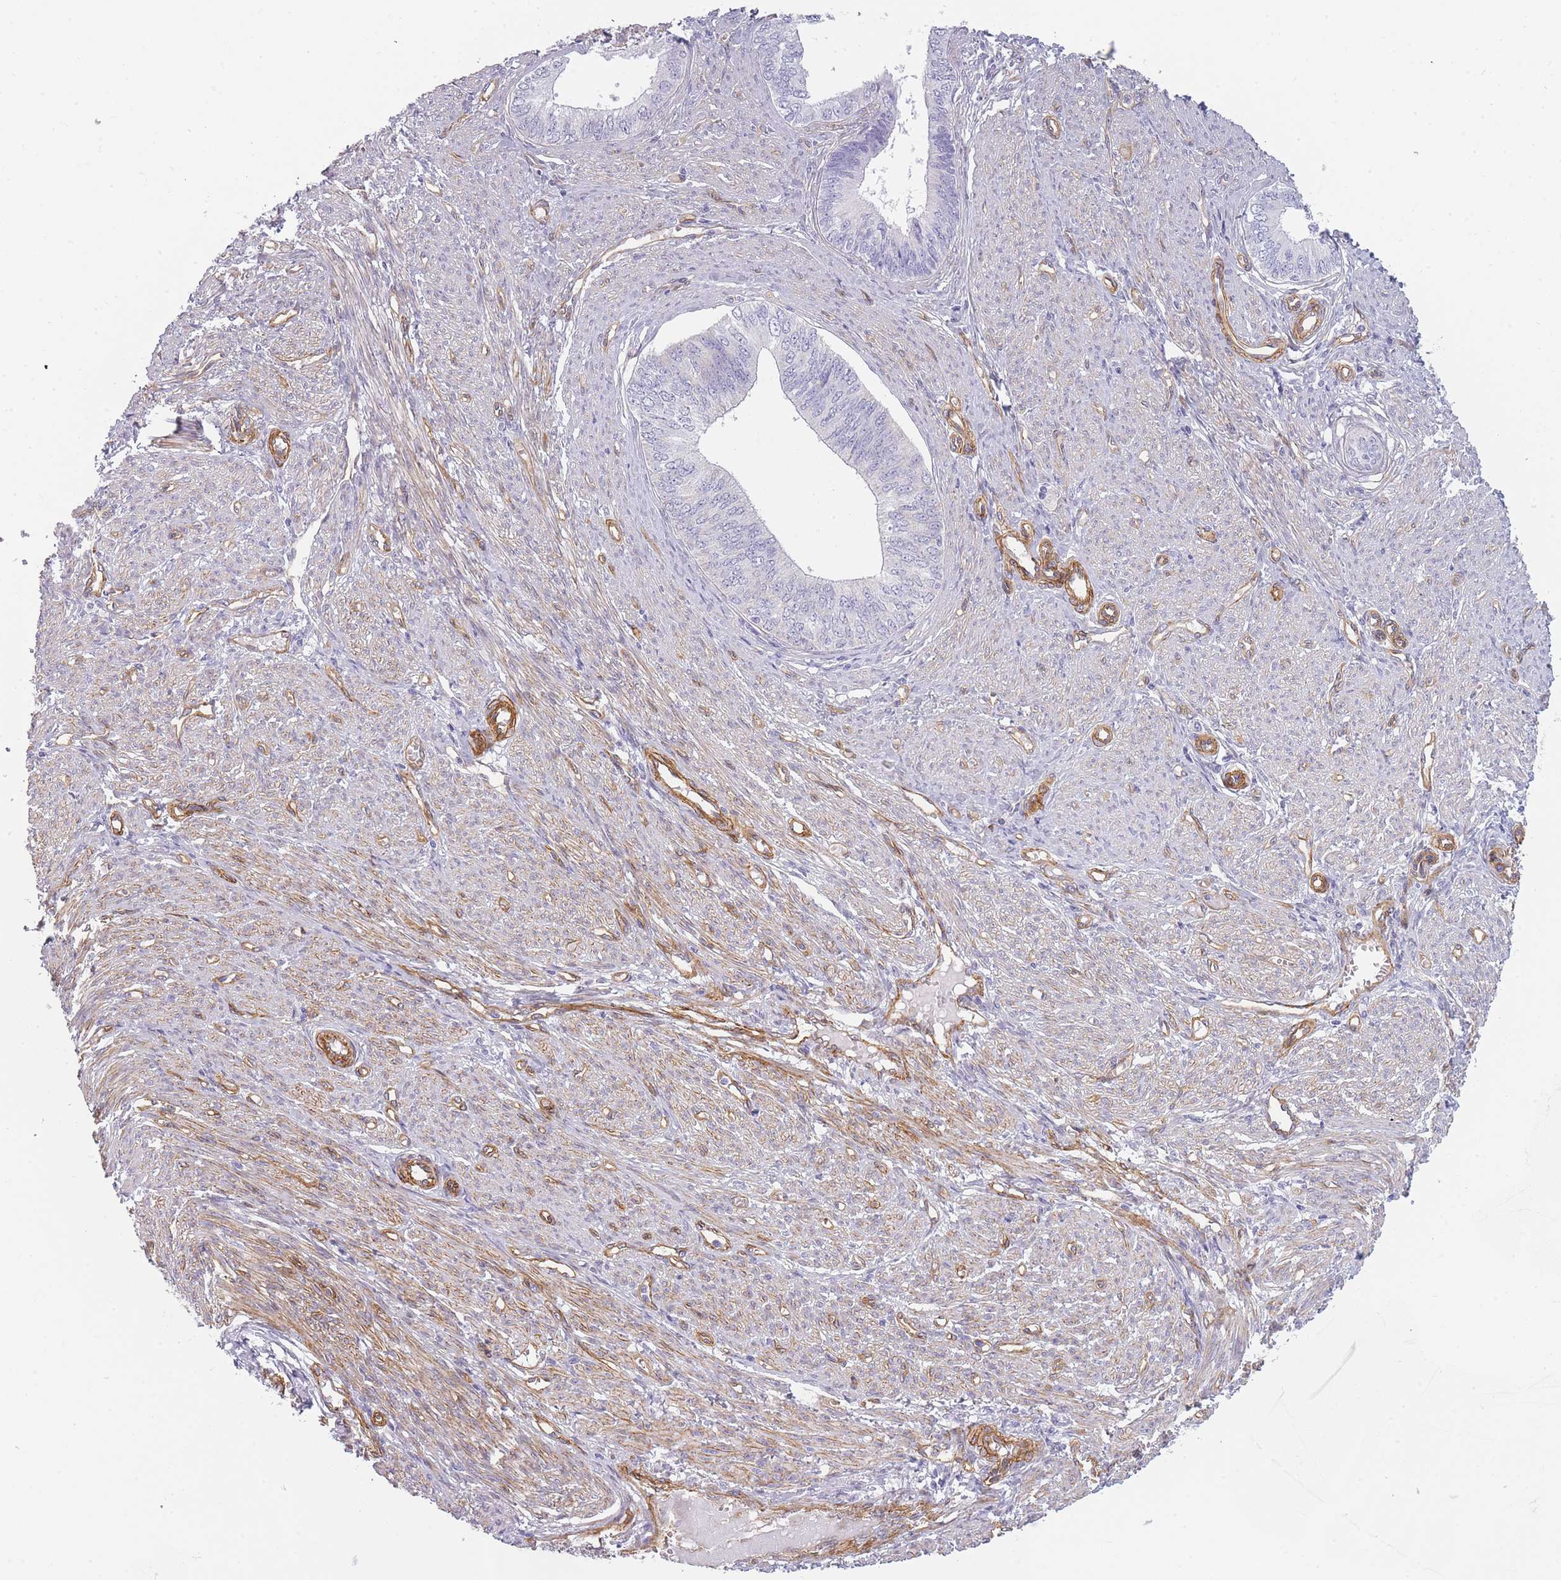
{"staining": {"intensity": "negative", "quantity": "none", "location": "none"}, "tissue": "endometrial cancer", "cell_type": "Tumor cells", "image_type": "cancer", "snomed": [{"axis": "morphology", "description": "Adenocarcinoma, NOS"}, {"axis": "topography", "description": "Endometrium"}], "caption": "IHC micrograph of neoplastic tissue: adenocarcinoma (endometrial) stained with DAB exhibits no significant protein staining in tumor cells. Nuclei are stained in blue.", "gene": "OR6B3", "patient": {"sex": "female", "age": 68}}